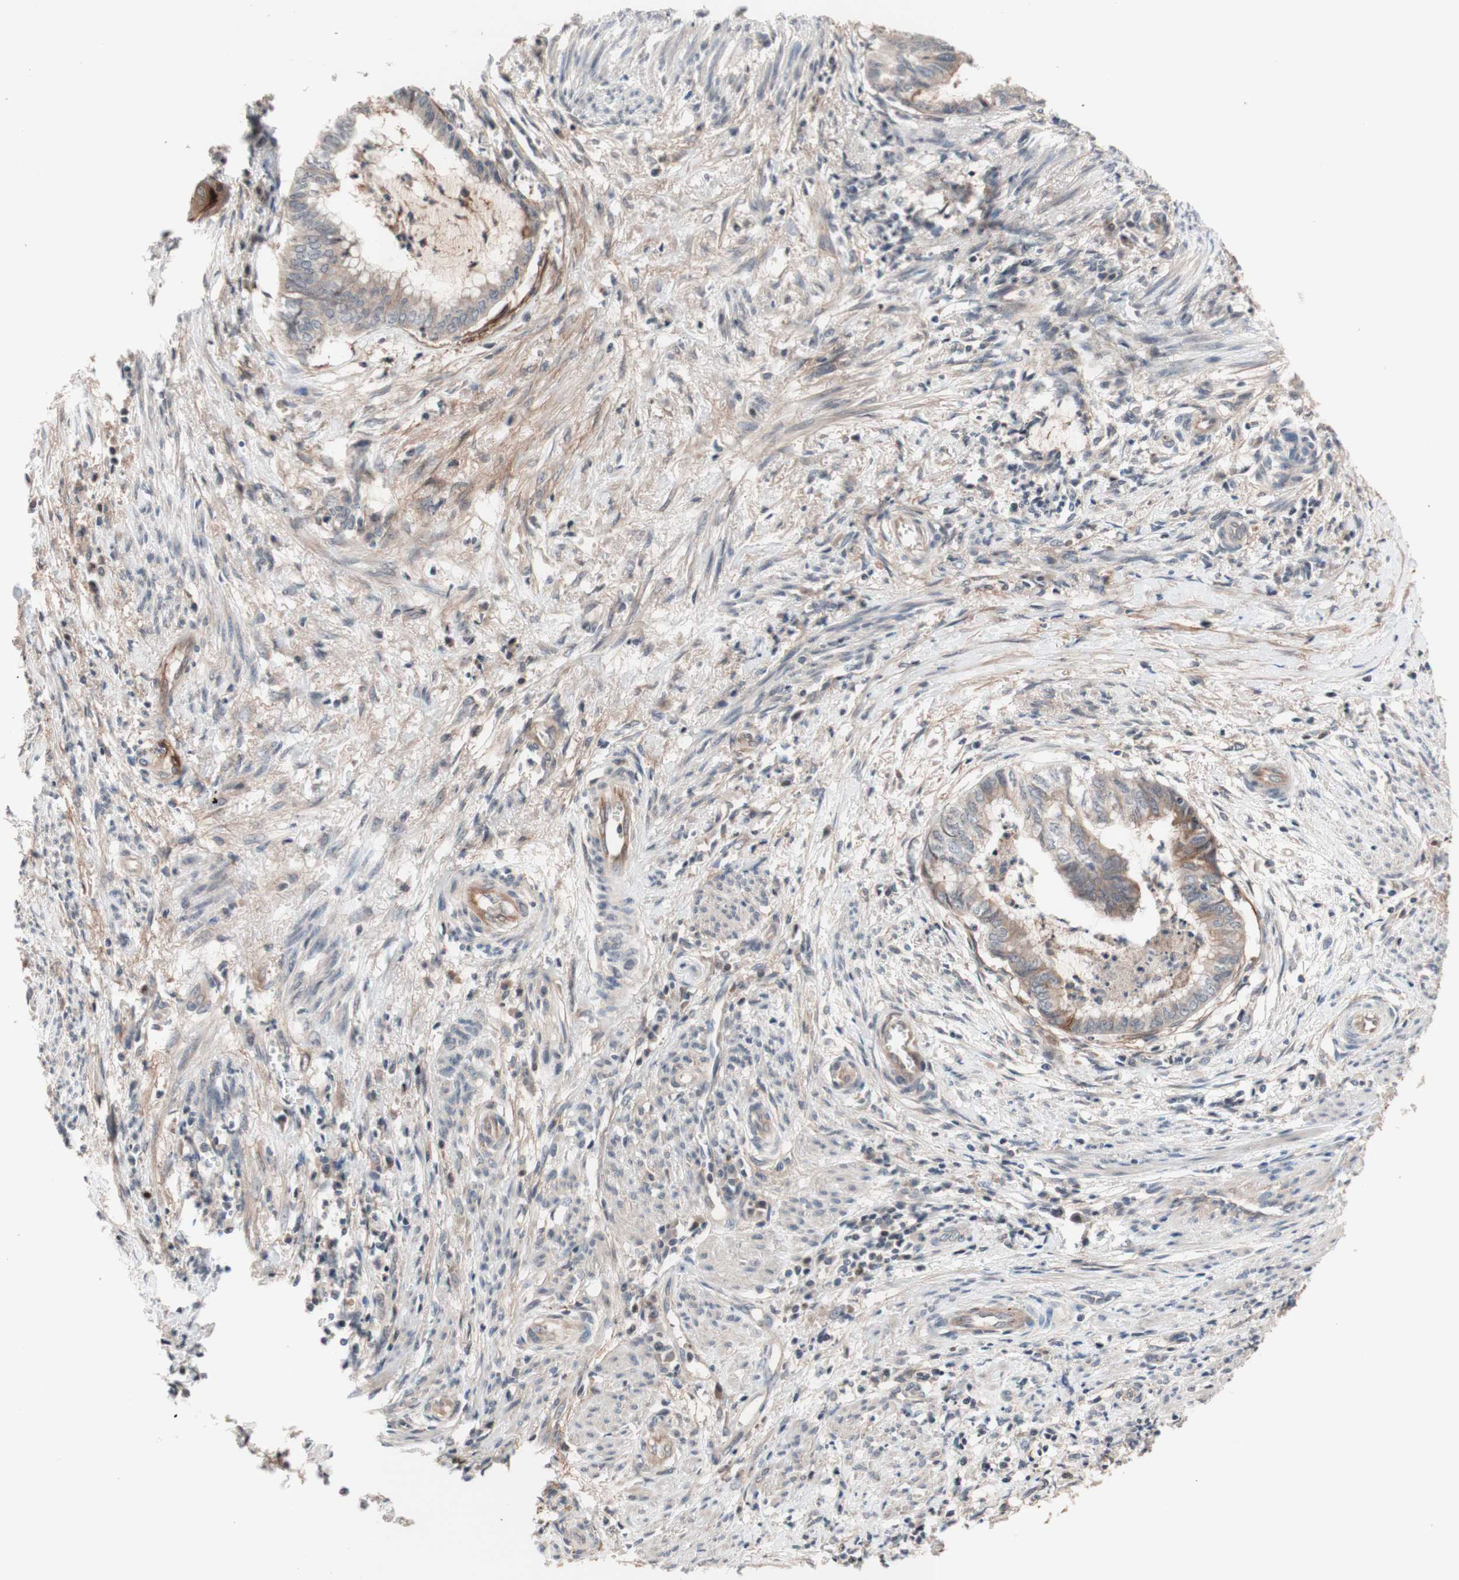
{"staining": {"intensity": "weak", "quantity": ">75%", "location": "cytoplasmic/membranous"}, "tissue": "endometrial cancer", "cell_type": "Tumor cells", "image_type": "cancer", "snomed": [{"axis": "morphology", "description": "Necrosis, NOS"}, {"axis": "morphology", "description": "Adenocarcinoma, NOS"}, {"axis": "topography", "description": "Endometrium"}], "caption": "IHC staining of endometrial cancer, which demonstrates low levels of weak cytoplasmic/membranous staining in approximately >75% of tumor cells indicating weak cytoplasmic/membranous protein expression. The staining was performed using DAB (brown) for protein detection and nuclei were counterstained in hematoxylin (blue).", "gene": "CD55", "patient": {"sex": "female", "age": 79}}